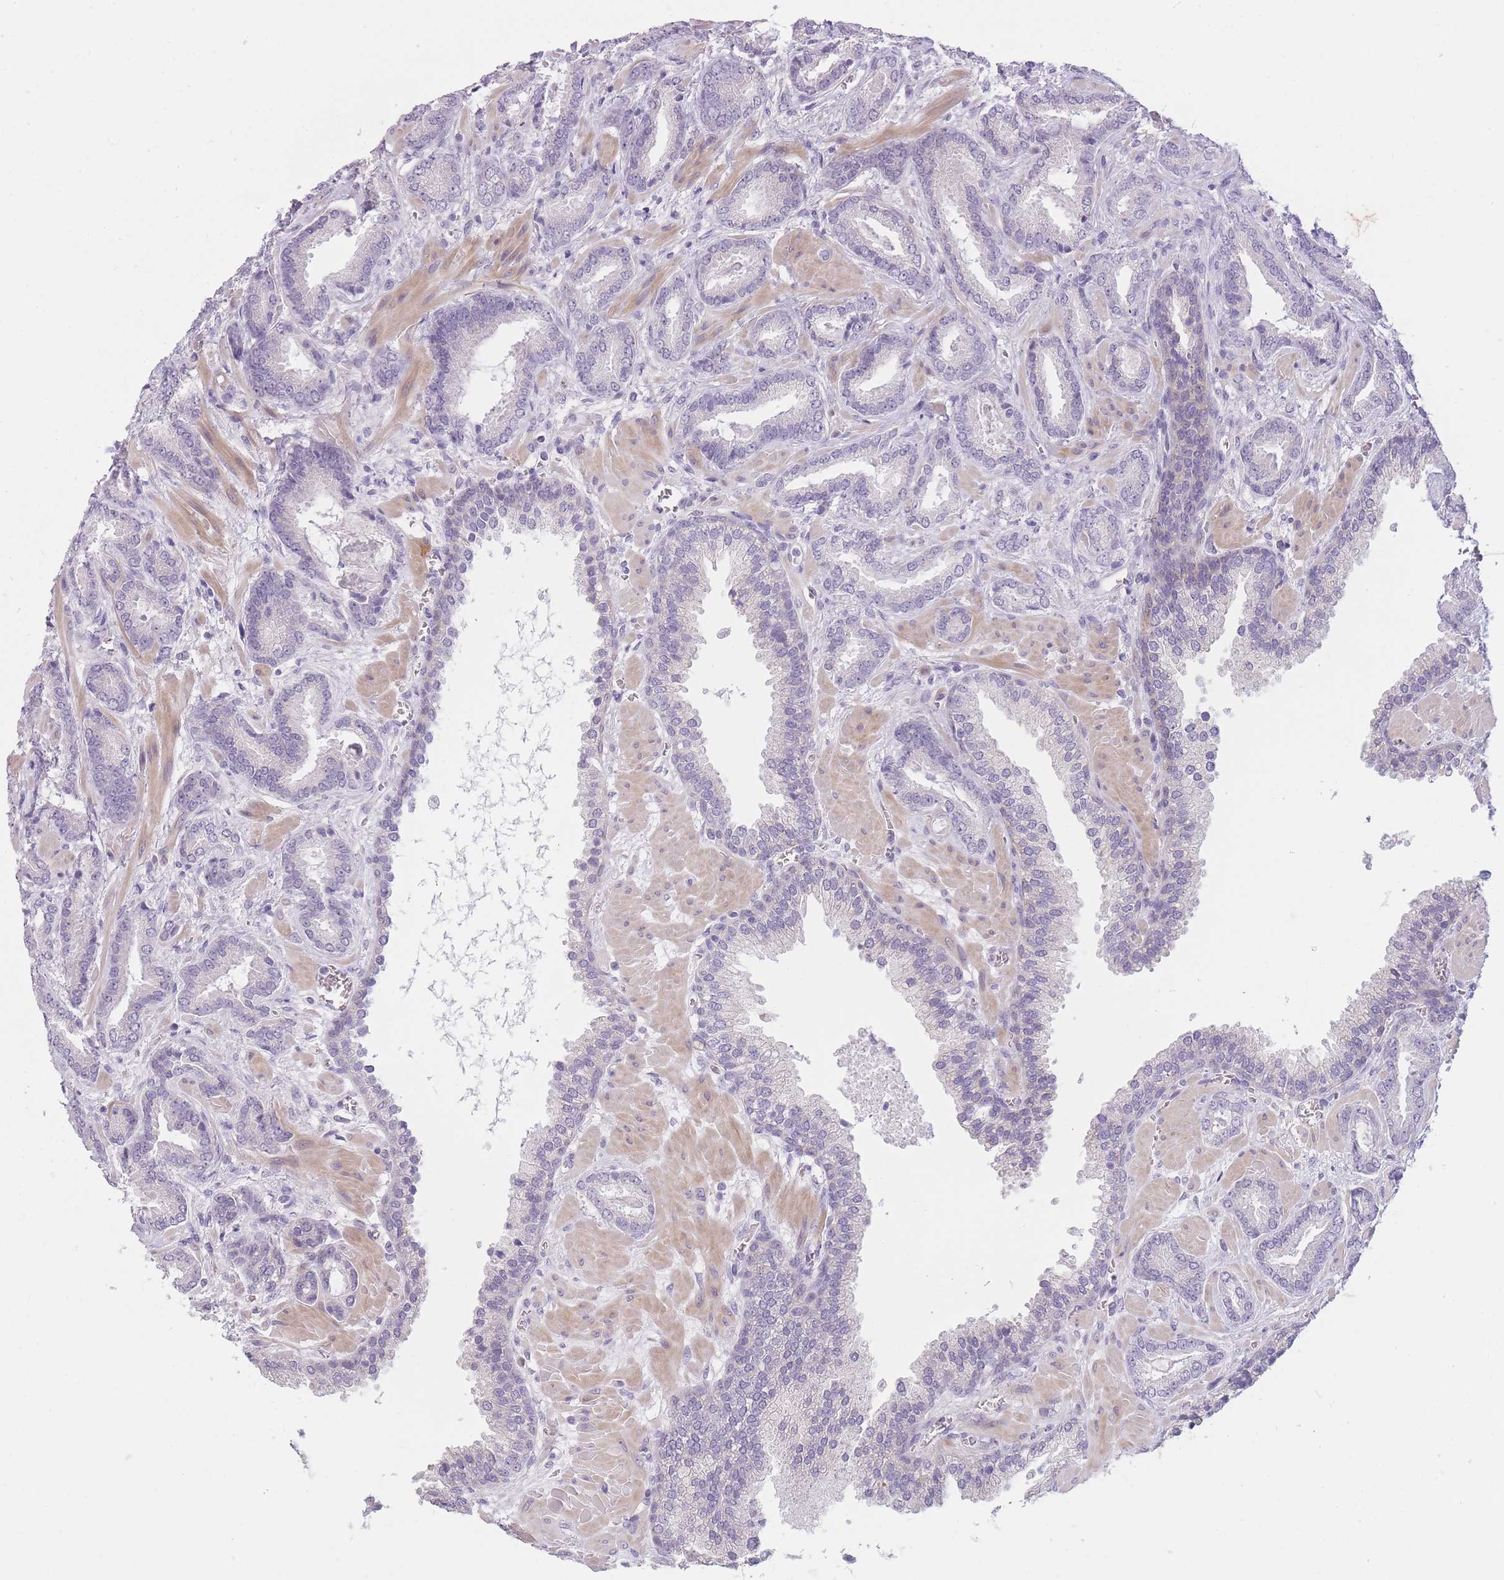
{"staining": {"intensity": "negative", "quantity": "none", "location": "none"}, "tissue": "prostate cancer", "cell_type": "Tumor cells", "image_type": "cancer", "snomed": [{"axis": "morphology", "description": "Adenocarcinoma, Low grade"}, {"axis": "topography", "description": "Prostate"}], "caption": "An IHC photomicrograph of prostate low-grade adenocarcinoma is shown. There is no staining in tumor cells of prostate low-grade adenocarcinoma.", "gene": "TMEM236", "patient": {"sex": "male", "age": 62}}